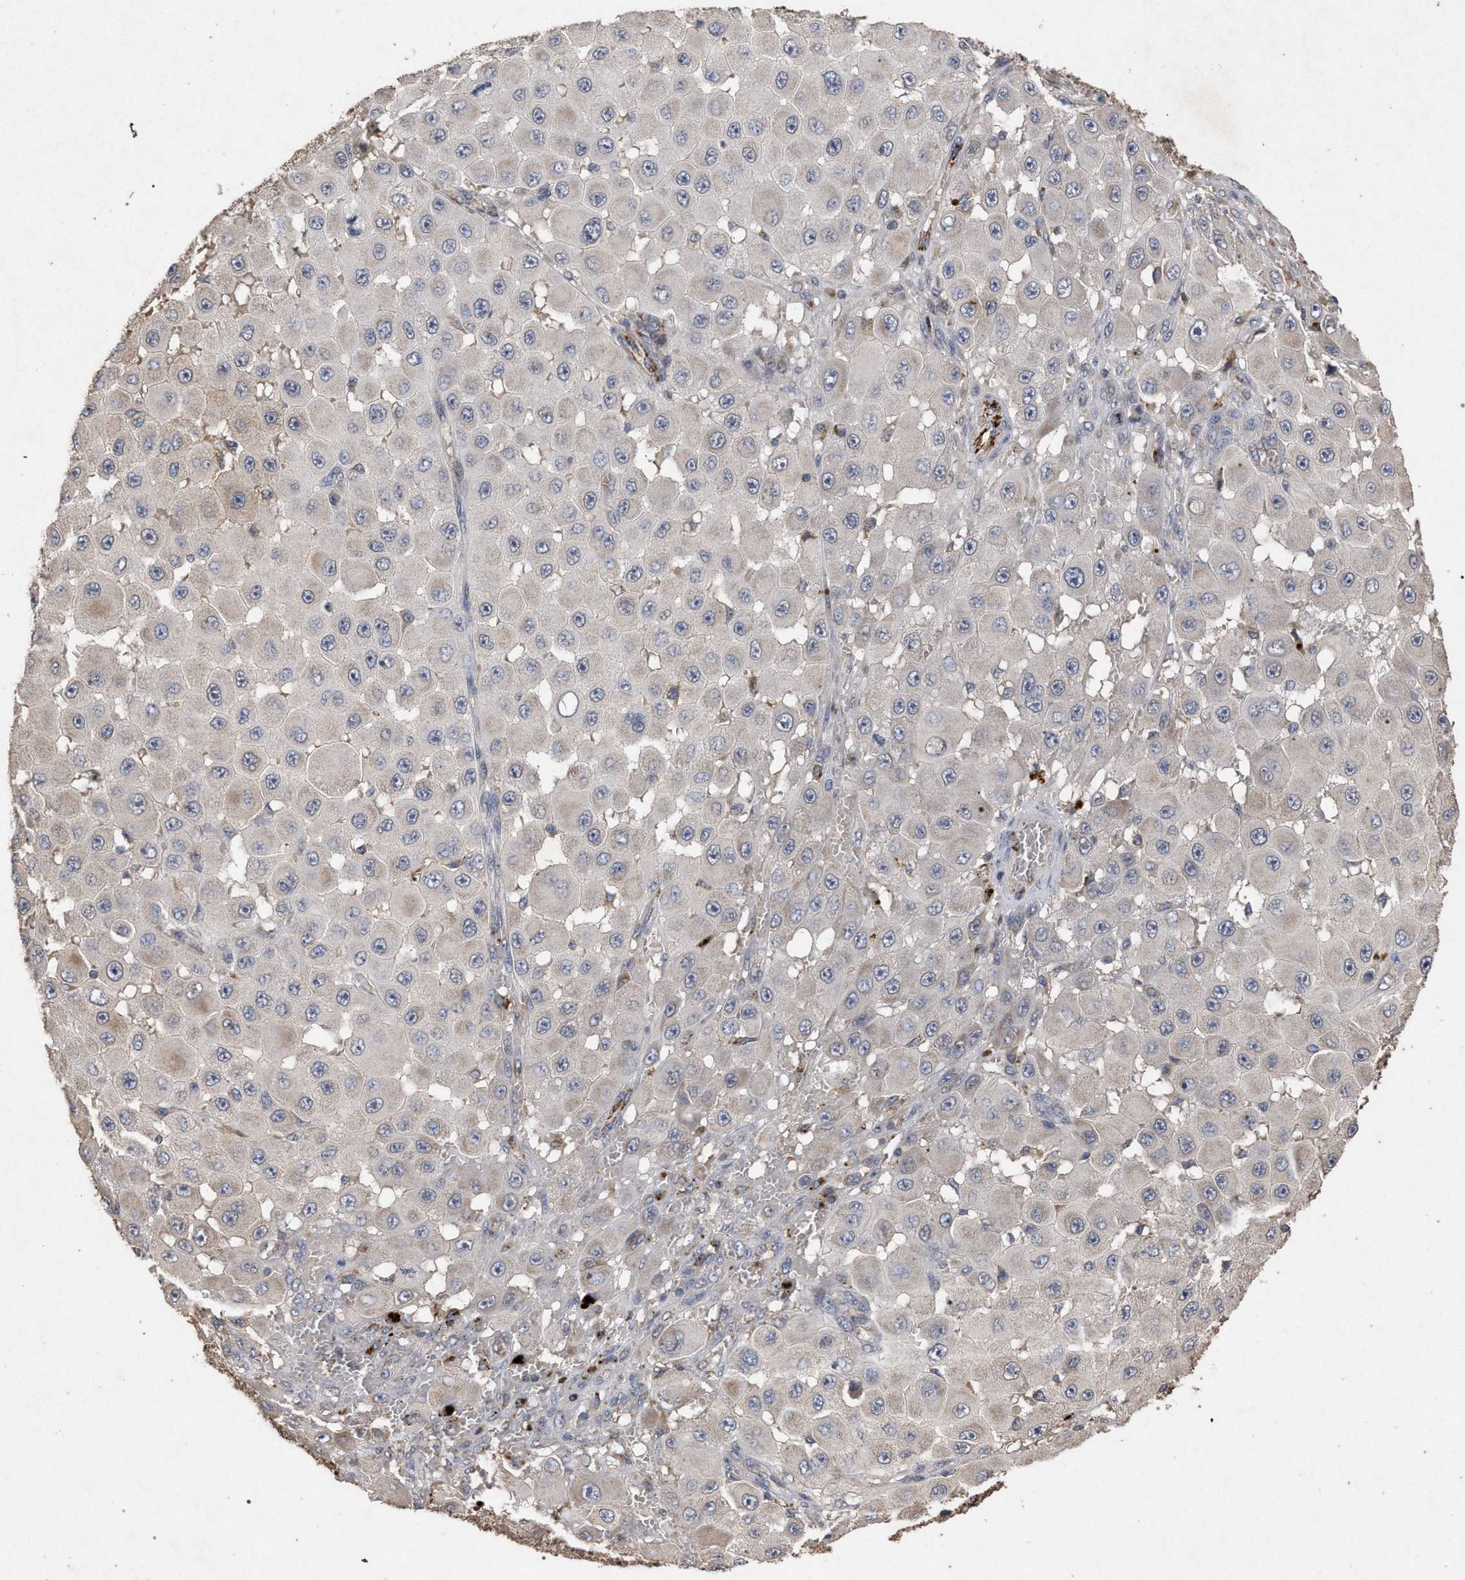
{"staining": {"intensity": "negative", "quantity": "none", "location": "none"}, "tissue": "melanoma", "cell_type": "Tumor cells", "image_type": "cancer", "snomed": [{"axis": "morphology", "description": "Malignant melanoma, NOS"}, {"axis": "topography", "description": "Skin"}], "caption": "Micrograph shows no significant protein positivity in tumor cells of melanoma. (DAB (3,3'-diaminobenzidine) immunohistochemistry with hematoxylin counter stain).", "gene": "PKD2L1", "patient": {"sex": "female", "age": 81}}